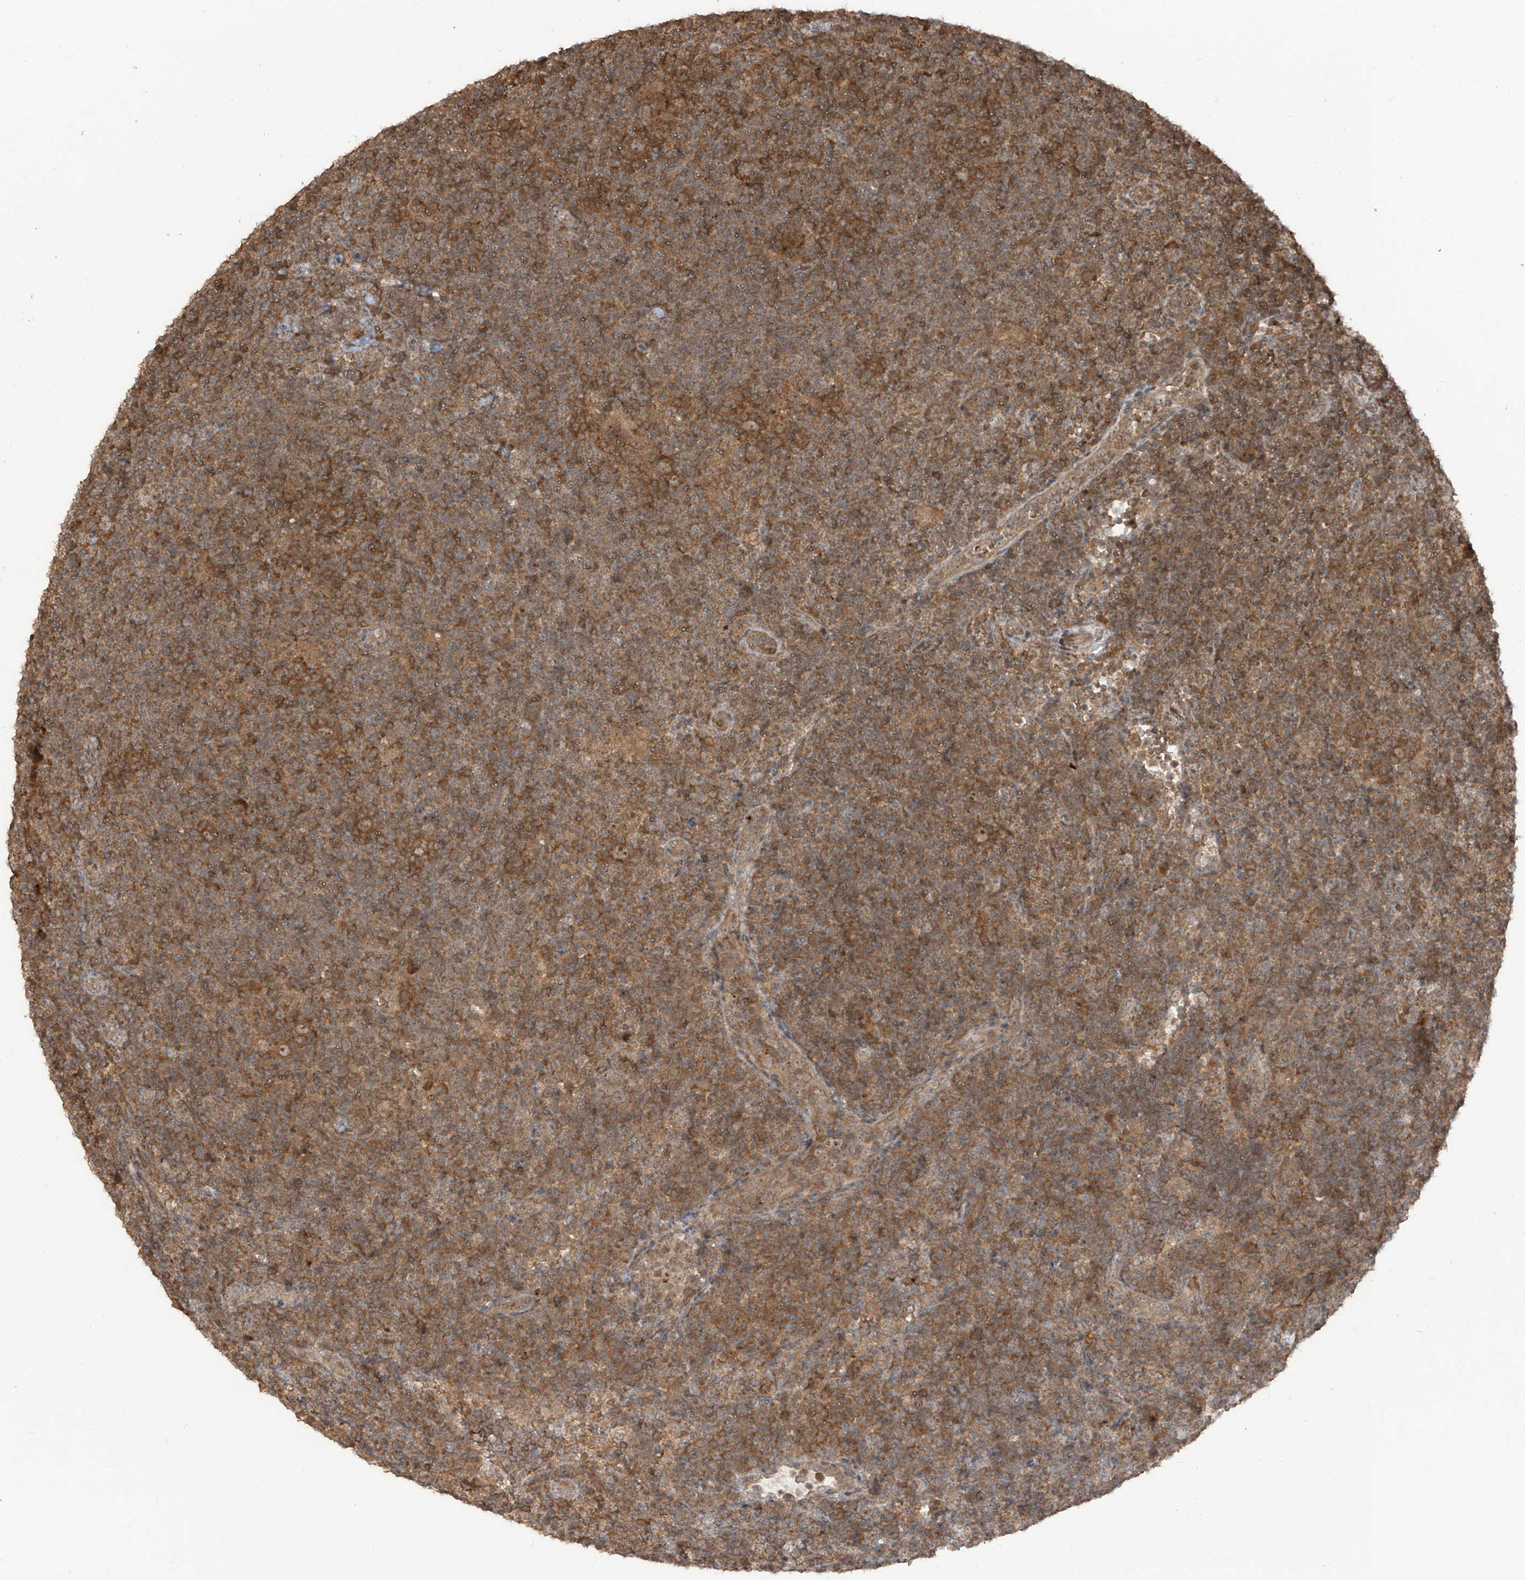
{"staining": {"intensity": "moderate", "quantity": ">75%", "location": "cytoplasmic/membranous,nuclear"}, "tissue": "lymphoma", "cell_type": "Tumor cells", "image_type": "cancer", "snomed": [{"axis": "morphology", "description": "Hodgkin's disease, NOS"}, {"axis": "topography", "description": "Lymph node"}], "caption": "Protein expression analysis of Hodgkin's disease shows moderate cytoplasmic/membranous and nuclear positivity in approximately >75% of tumor cells.", "gene": "CARF", "patient": {"sex": "female", "age": 57}}